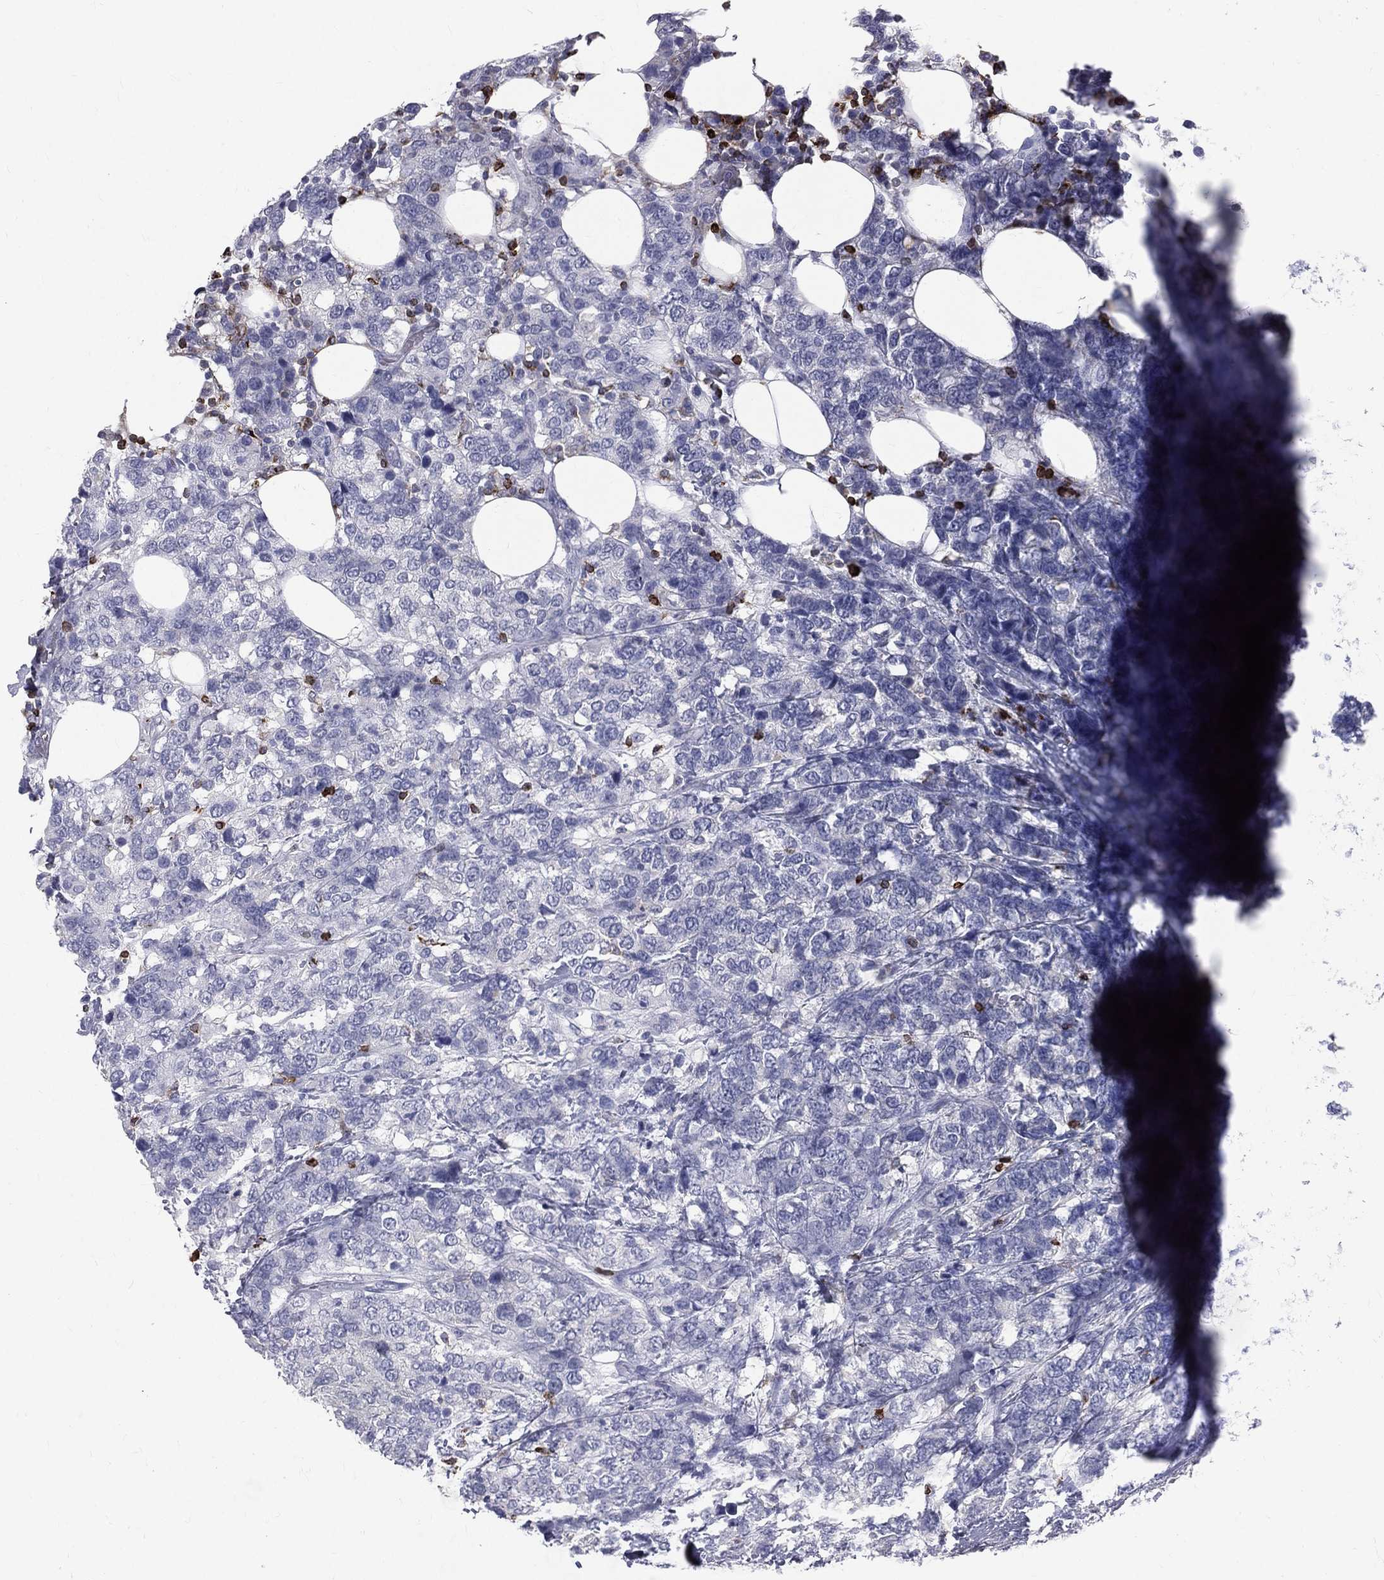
{"staining": {"intensity": "negative", "quantity": "none", "location": "none"}, "tissue": "breast cancer", "cell_type": "Tumor cells", "image_type": "cancer", "snomed": [{"axis": "morphology", "description": "Lobular carcinoma"}, {"axis": "topography", "description": "Breast"}], "caption": "This is a photomicrograph of immunohistochemistry (IHC) staining of breast cancer (lobular carcinoma), which shows no expression in tumor cells.", "gene": "CTSW", "patient": {"sex": "female", "age": 59}}